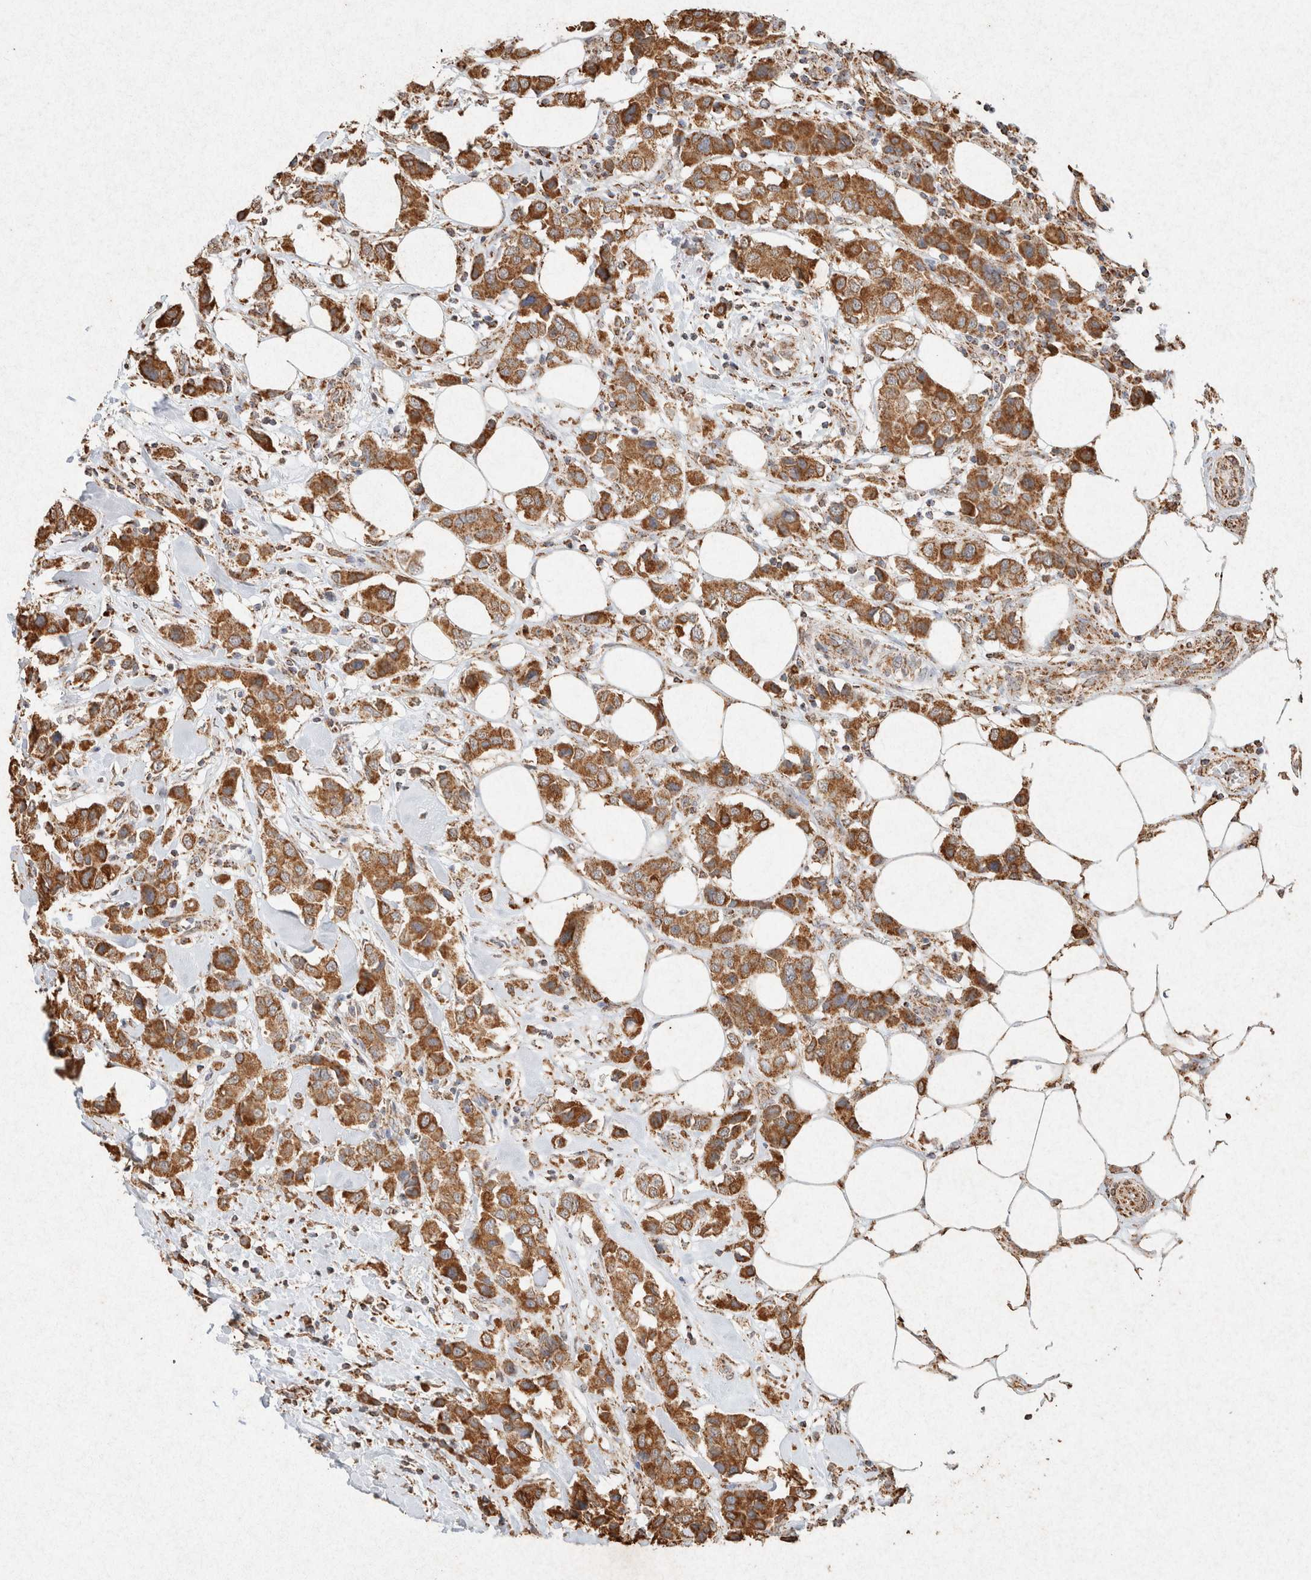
{"staining": {"intensity": "strong", "quantity": ">75%", "location": "cytoplasmic/membranous"}, "tissue": "breast cancer", "cell_type": "Tumor cells", "image_type": "cancer", "snomed": [{"axis": "morphology", "description": "Normal tissue, NOS"}, {"axis": "morphology", "description": "Duct carcinoma"}, {"axis": "topography", "description": "Breast"}], "caption": "Immunohistochemistry (DAB) staining of human breast cancer (invasive ductal carcinoma) reveals strong cytoplasmic/membranous protein positivity in approximately >75% of tumor cells.", "gene": "SDC2", "patient": {"sex": "female", "age": 50}}